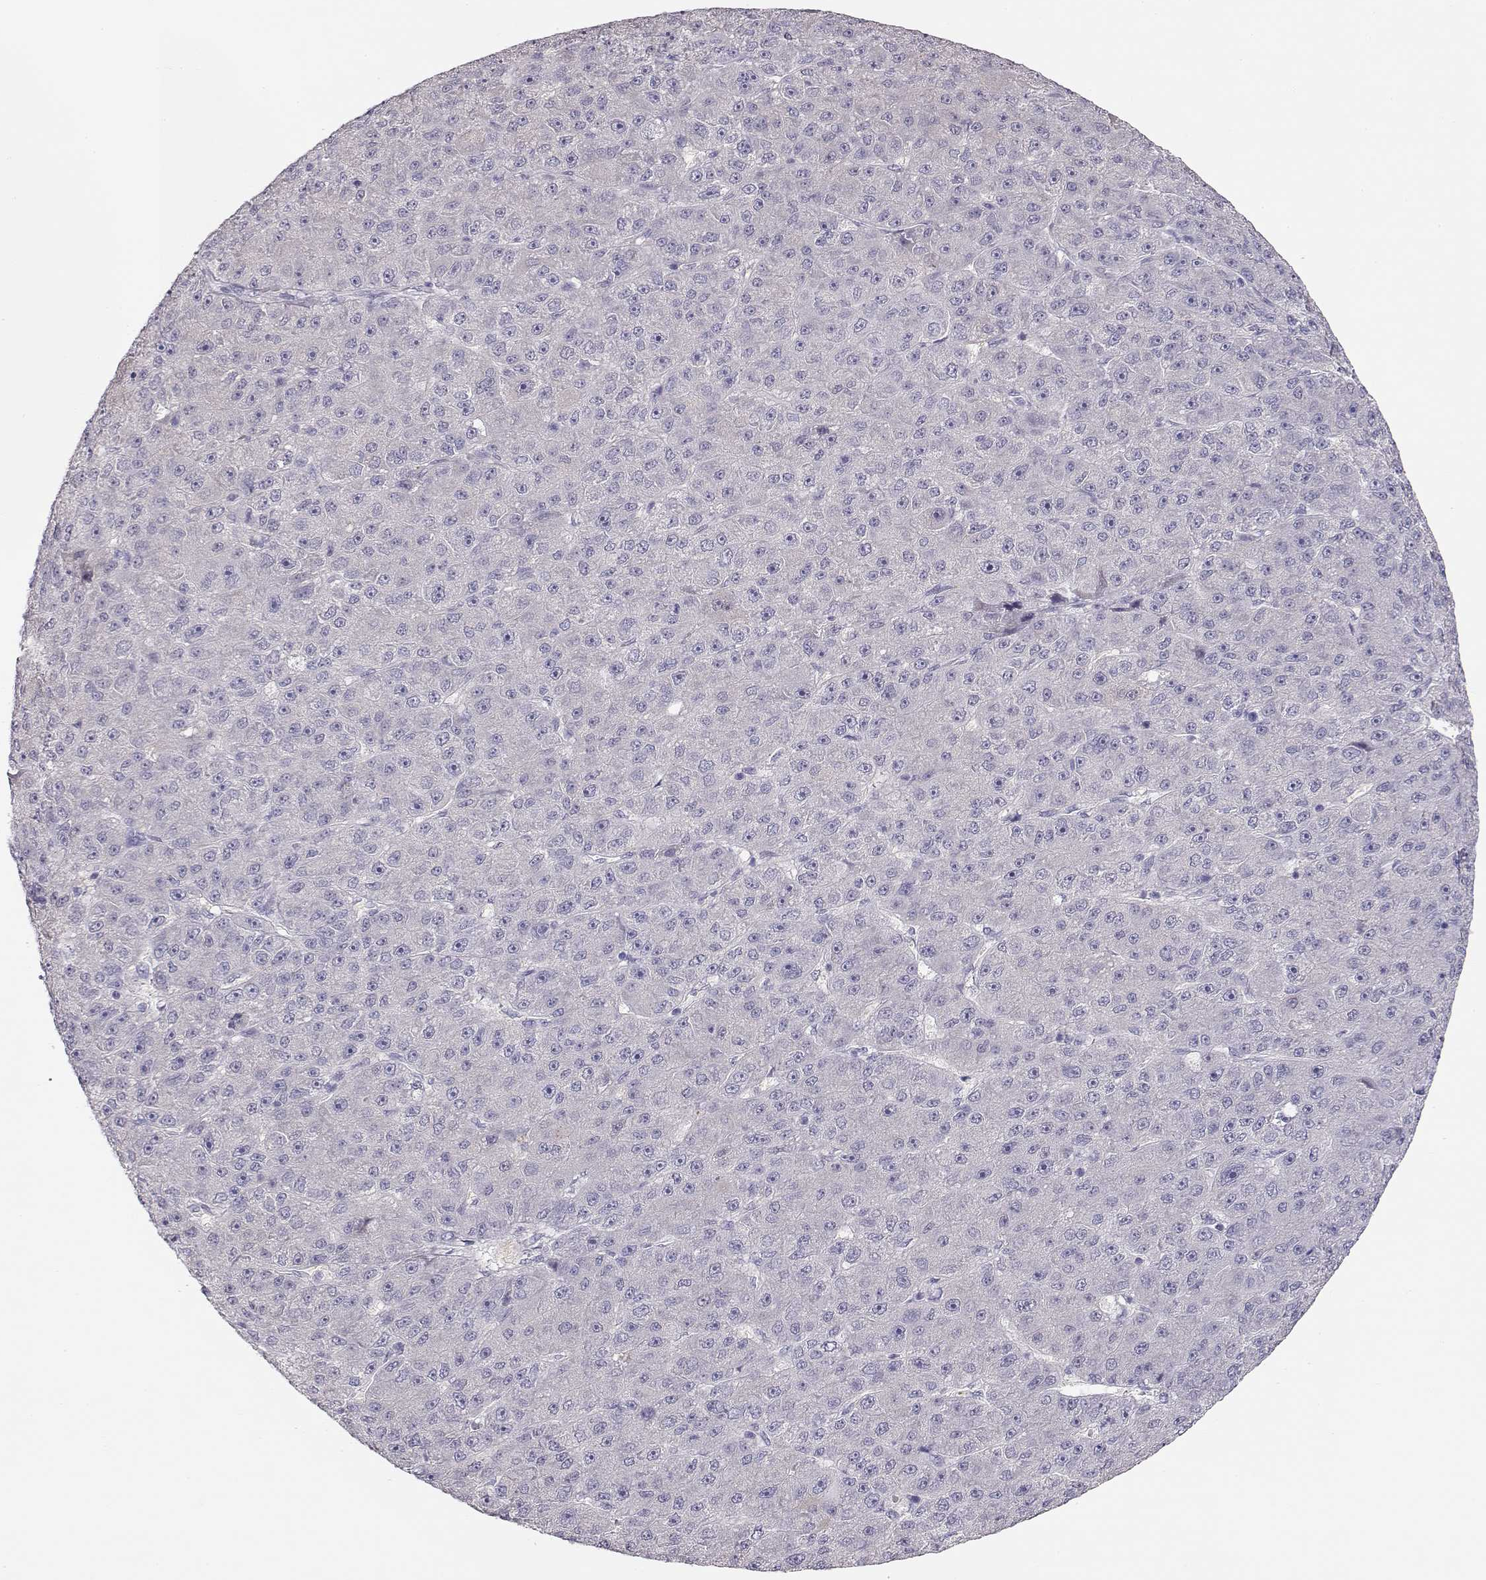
{"staining": {"intensity": "negative", "quantity": "none", "location": "none"}, "tissue": "liver cancer", "cell_type": "Tumor cells", "image_type": "cancer", "snomed": [{"axis": "morphology", "description": "Carcinoma, Hepatocellular, NOS"}, {"axis": "topography", "description": "Liver"}], "caption": "The IHC image has no significant staining in tumor cells of liver hepatocellular carcinoma tissue. The staining is performed using DAB brown chromogen with nuclei counter-stained in using hematoxylin.", "gene": "TTC26", "patient": {"sex": "male", "age": 67}}